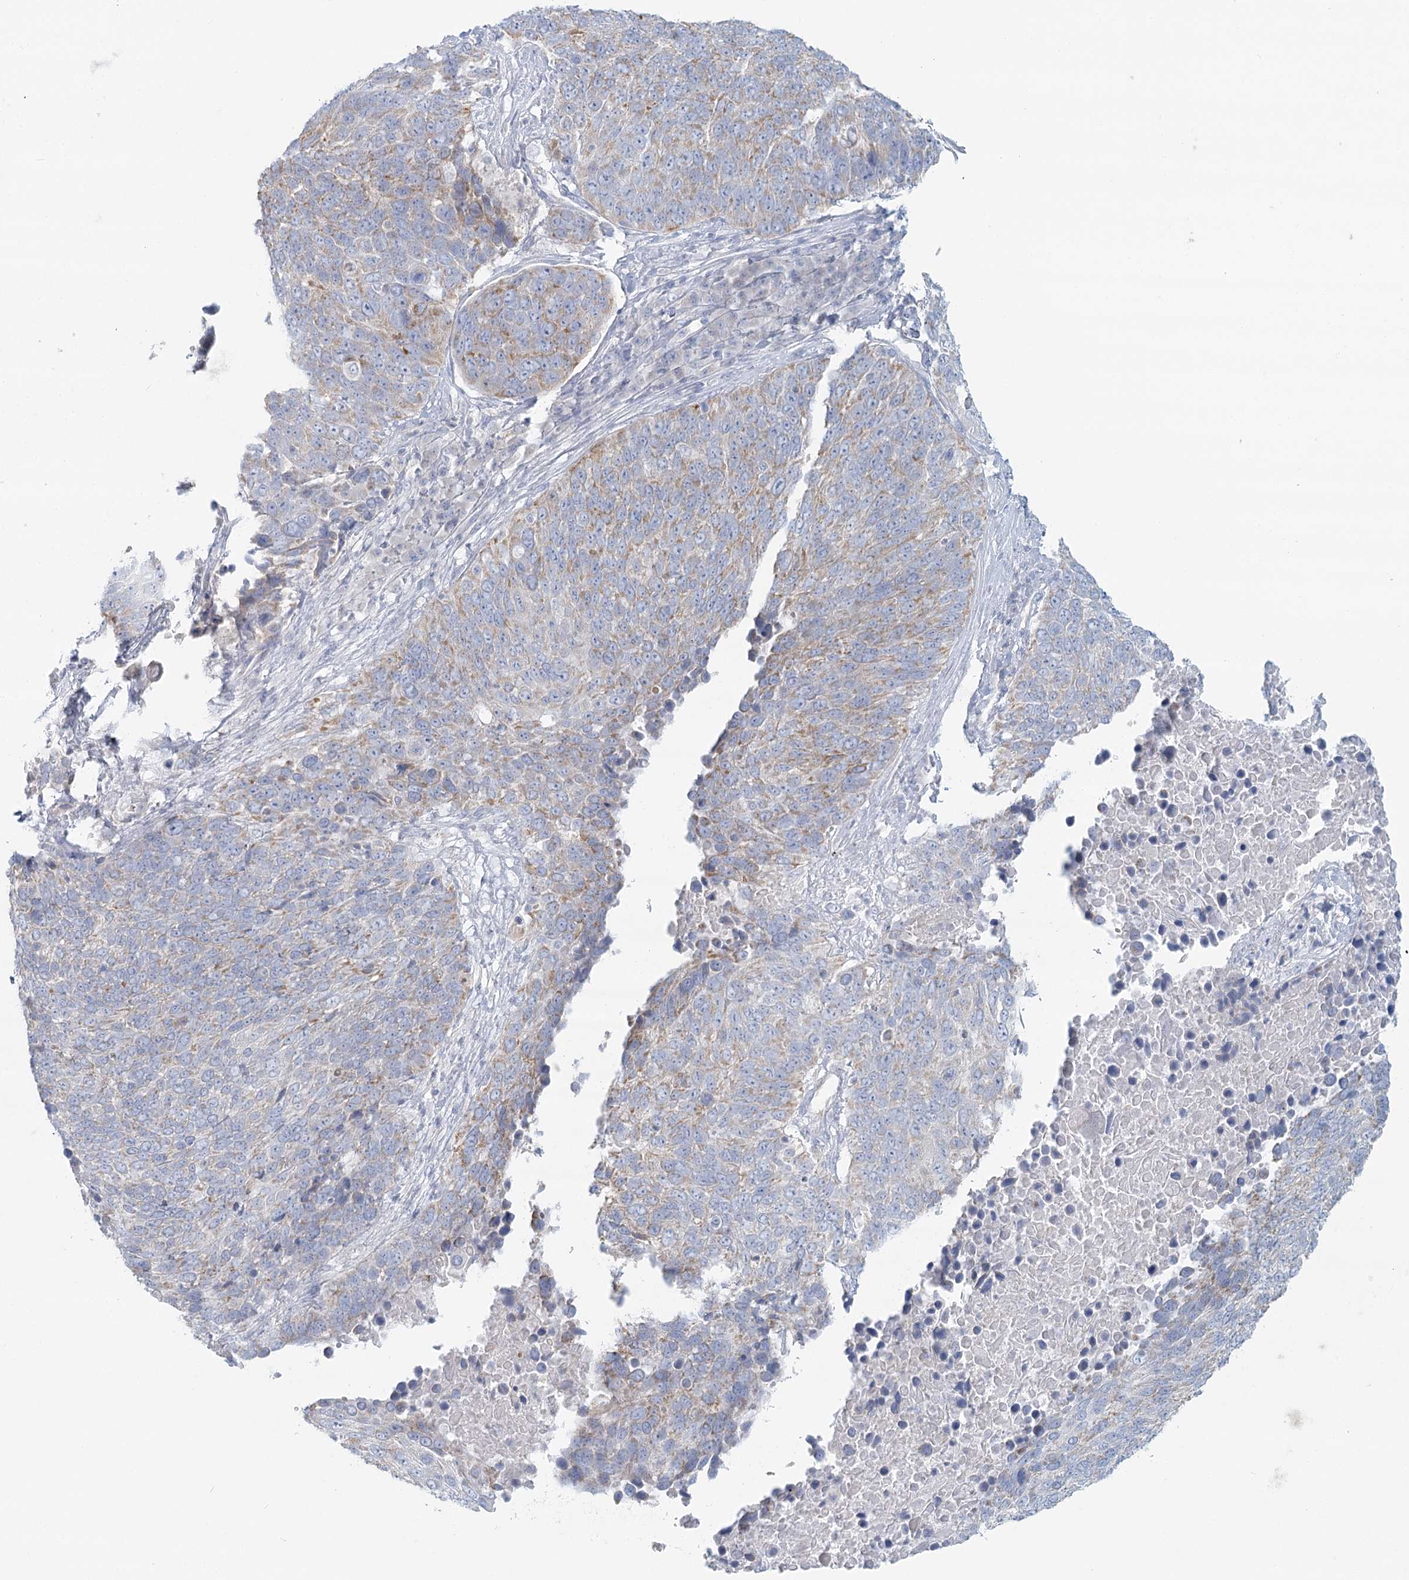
{"staining": {"intensity": "weak", "quantity": "25%-75%", "location": "cytoplasmic/membranous"}, "tissue": "lung cancer", "cell_type": "Tumor cells", "image_type": "cancer", "snomed": [{"axis": "morphology", "description": "Squamous cell carcinoma, NOS"}, {"axis": "topography", "description": "Lung"}], "caption": "Lung cancer (squamous cell carcinoma) tissue exhibits weak cytoplasmic/membranous expression in about 25%-75% of tumor cells", "gene": "BPHL", "patient": {"sex": "male", "age": 66}}